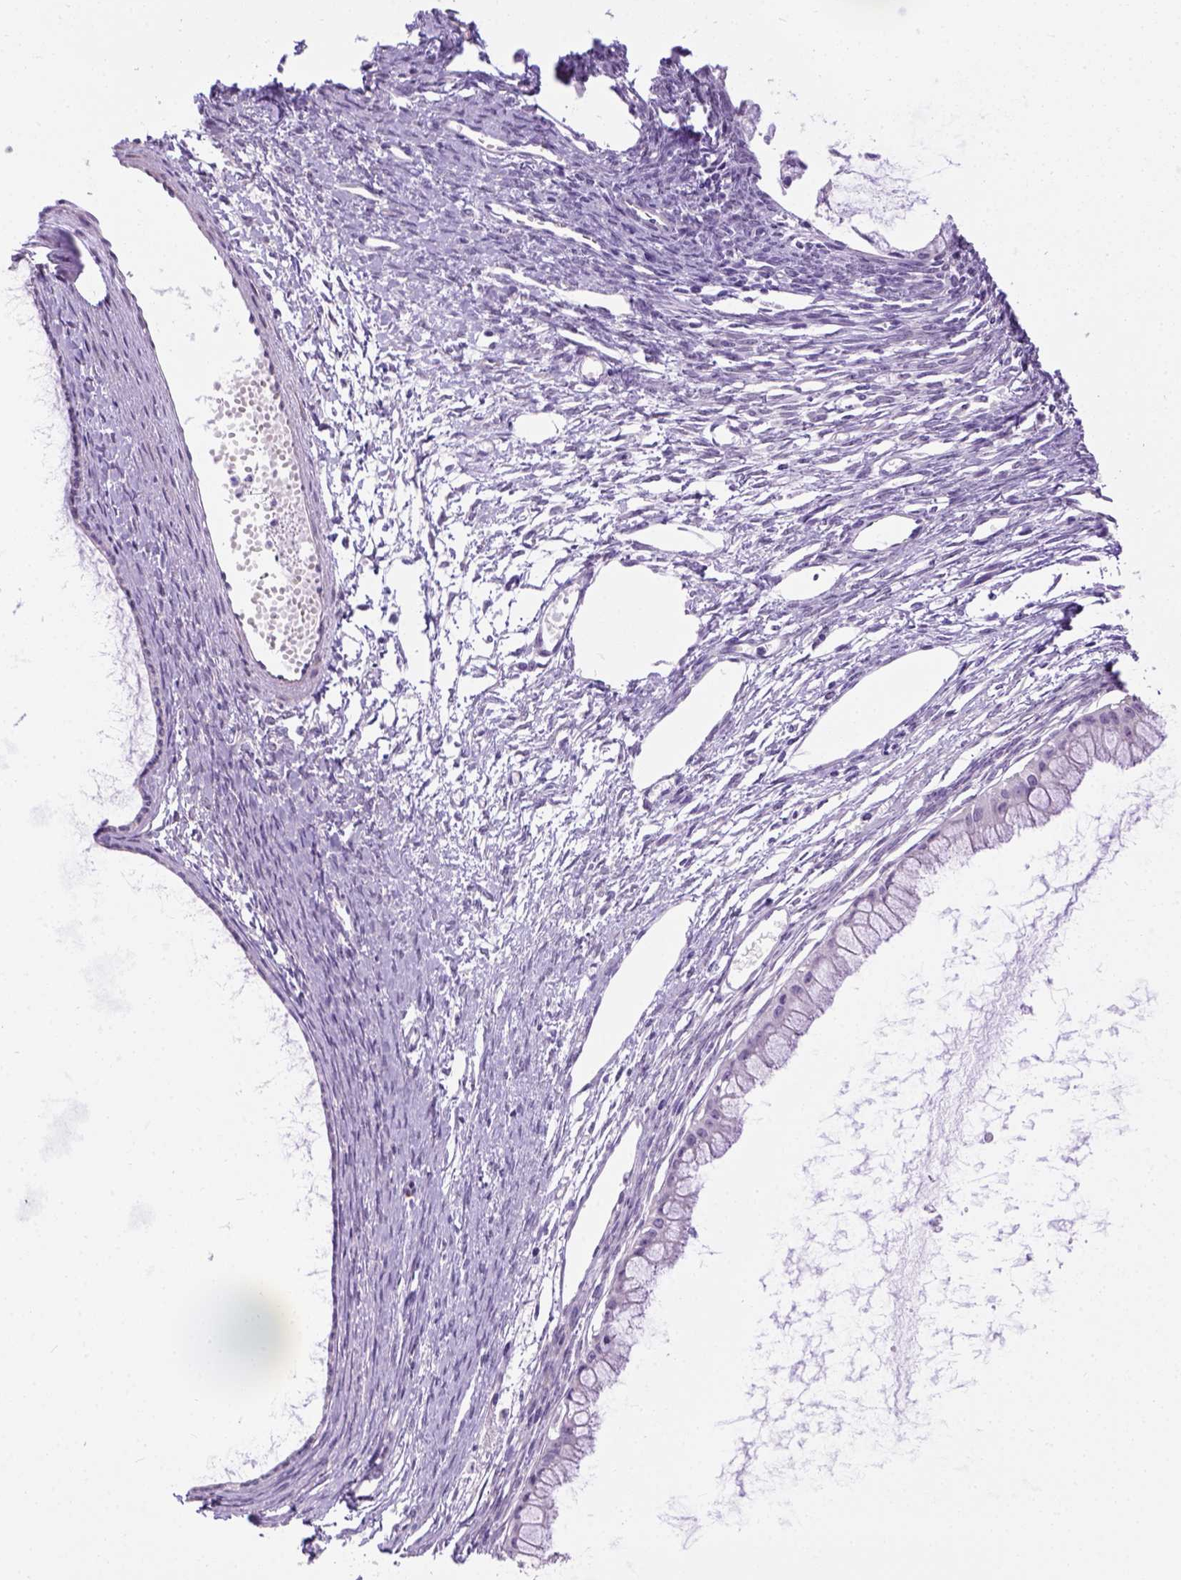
{"staining": {"intensity": "negative", "quantity": "none", "location": "none"}, "tissue": "ovarian cancer", "cell_type": "Tumor cells", "image_type": "cancer", "snomed": [{"axis": "morphology", "description": "Cystadenocarcinoma, mucinous, NOS"}, {"axis": "topography", "description": "Ovary"}], "caption": "An immunohistochemistry (IHC) photomicrograph of ovarian cancer (mucinous cystadenocarcinoma) is shown. There is no staining in tumor cells of ovarian cancer (mucinous cystadenocarcinoma). (DAB (3,3'-diaminobenzidine) immunohistochemistry (IHC), high magnification).", "gene": "KAZN", "patient": {"sex": "female", "age": 41}}